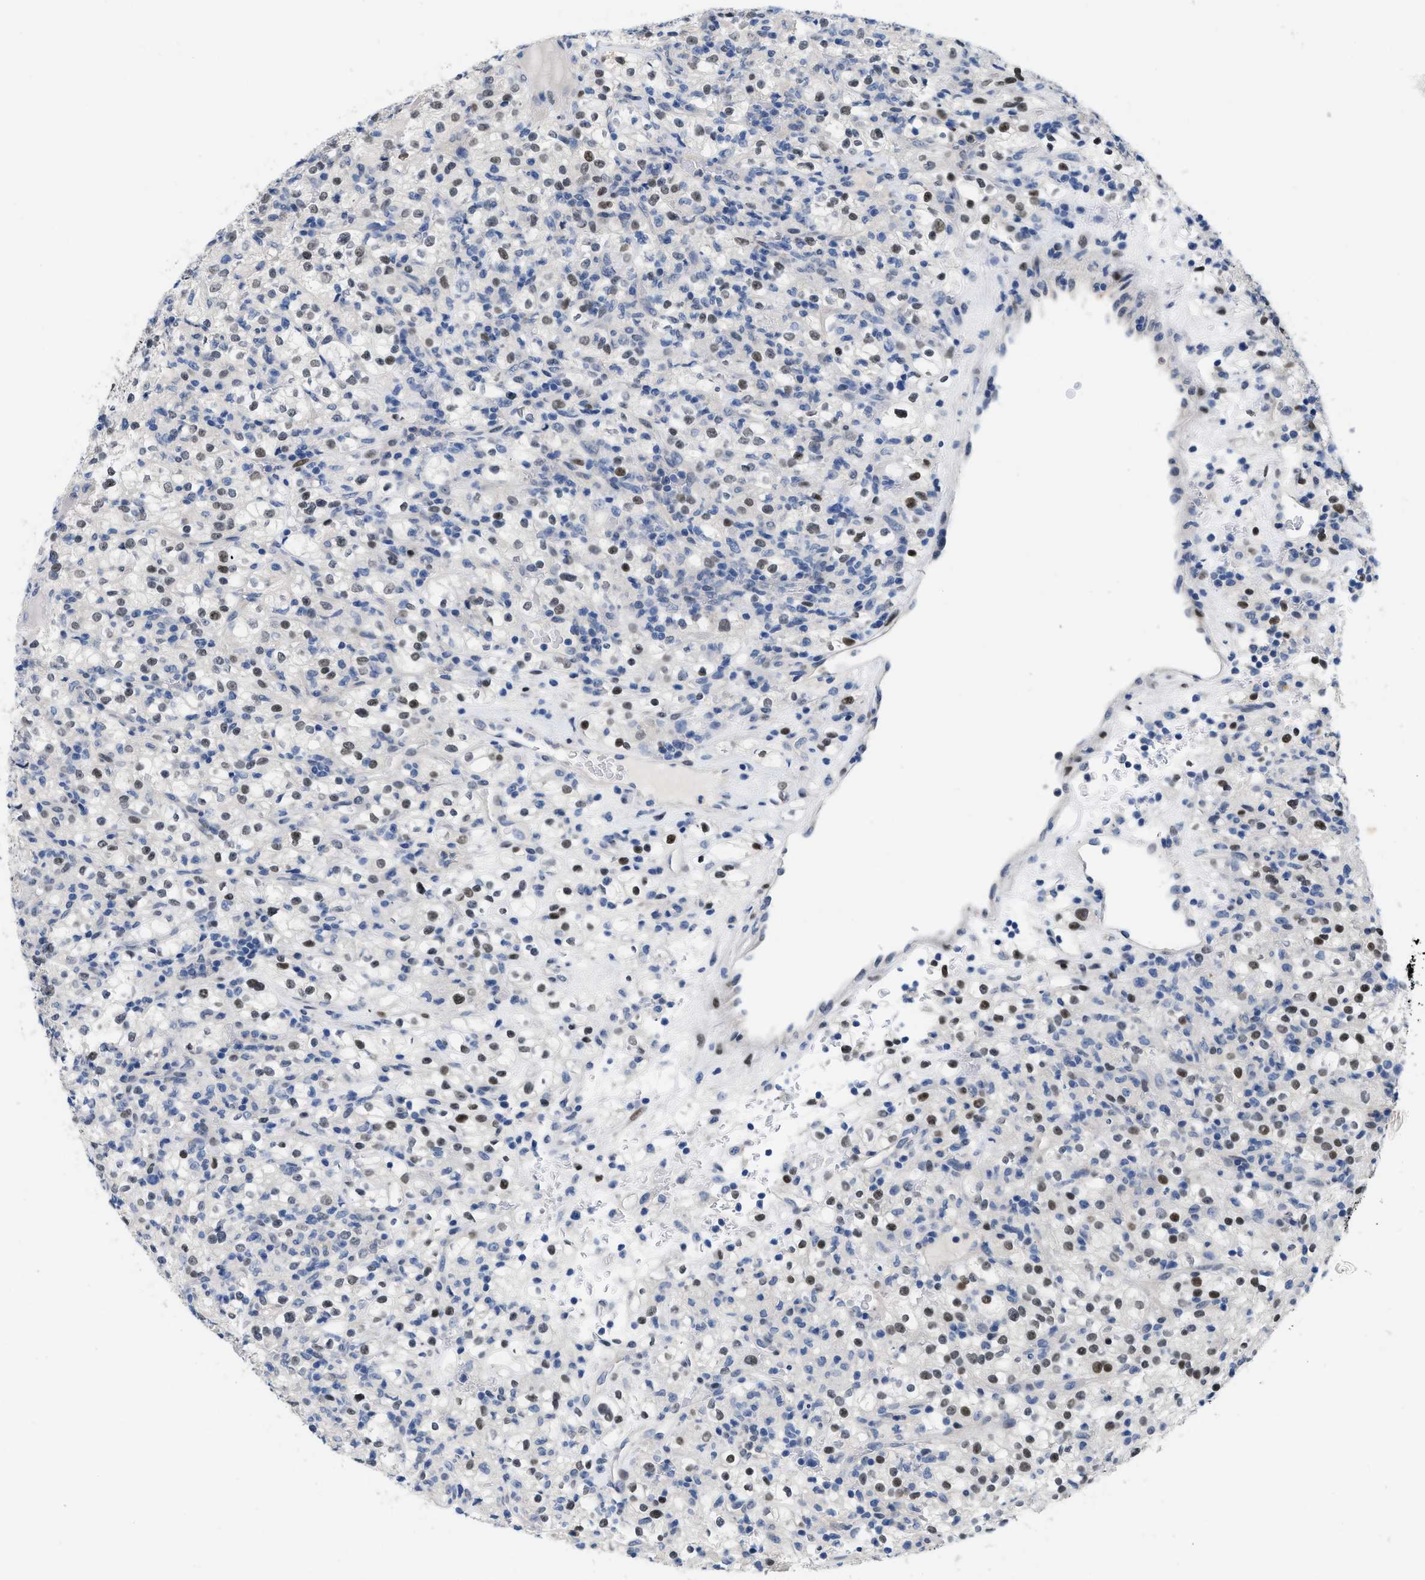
{"staining": {"intensity": "moderate", "quantity": "<25%", "location": "nuclear"}, "tissue": "renal cancer", "cell_type": "Tumor cells", "image_type": "cancer", "snomed": [{"axis": "morphology", "description": "Normal tissue, NOS"}, {"axis": "morphology", "description": "Adenocarcinoma, NOS"}, {"axis": "topography", "description": "Kidney"}], "caption": "Adenocarcinoma (renal) stained with DAB (3,3'-diaminobenzidine) immunohistochemistry reveals low levels of moderate nuclear expression in approximately <25% of tumor cells.", "gene": "NFIX", "patient": {"sex": "female", "age": 72}}